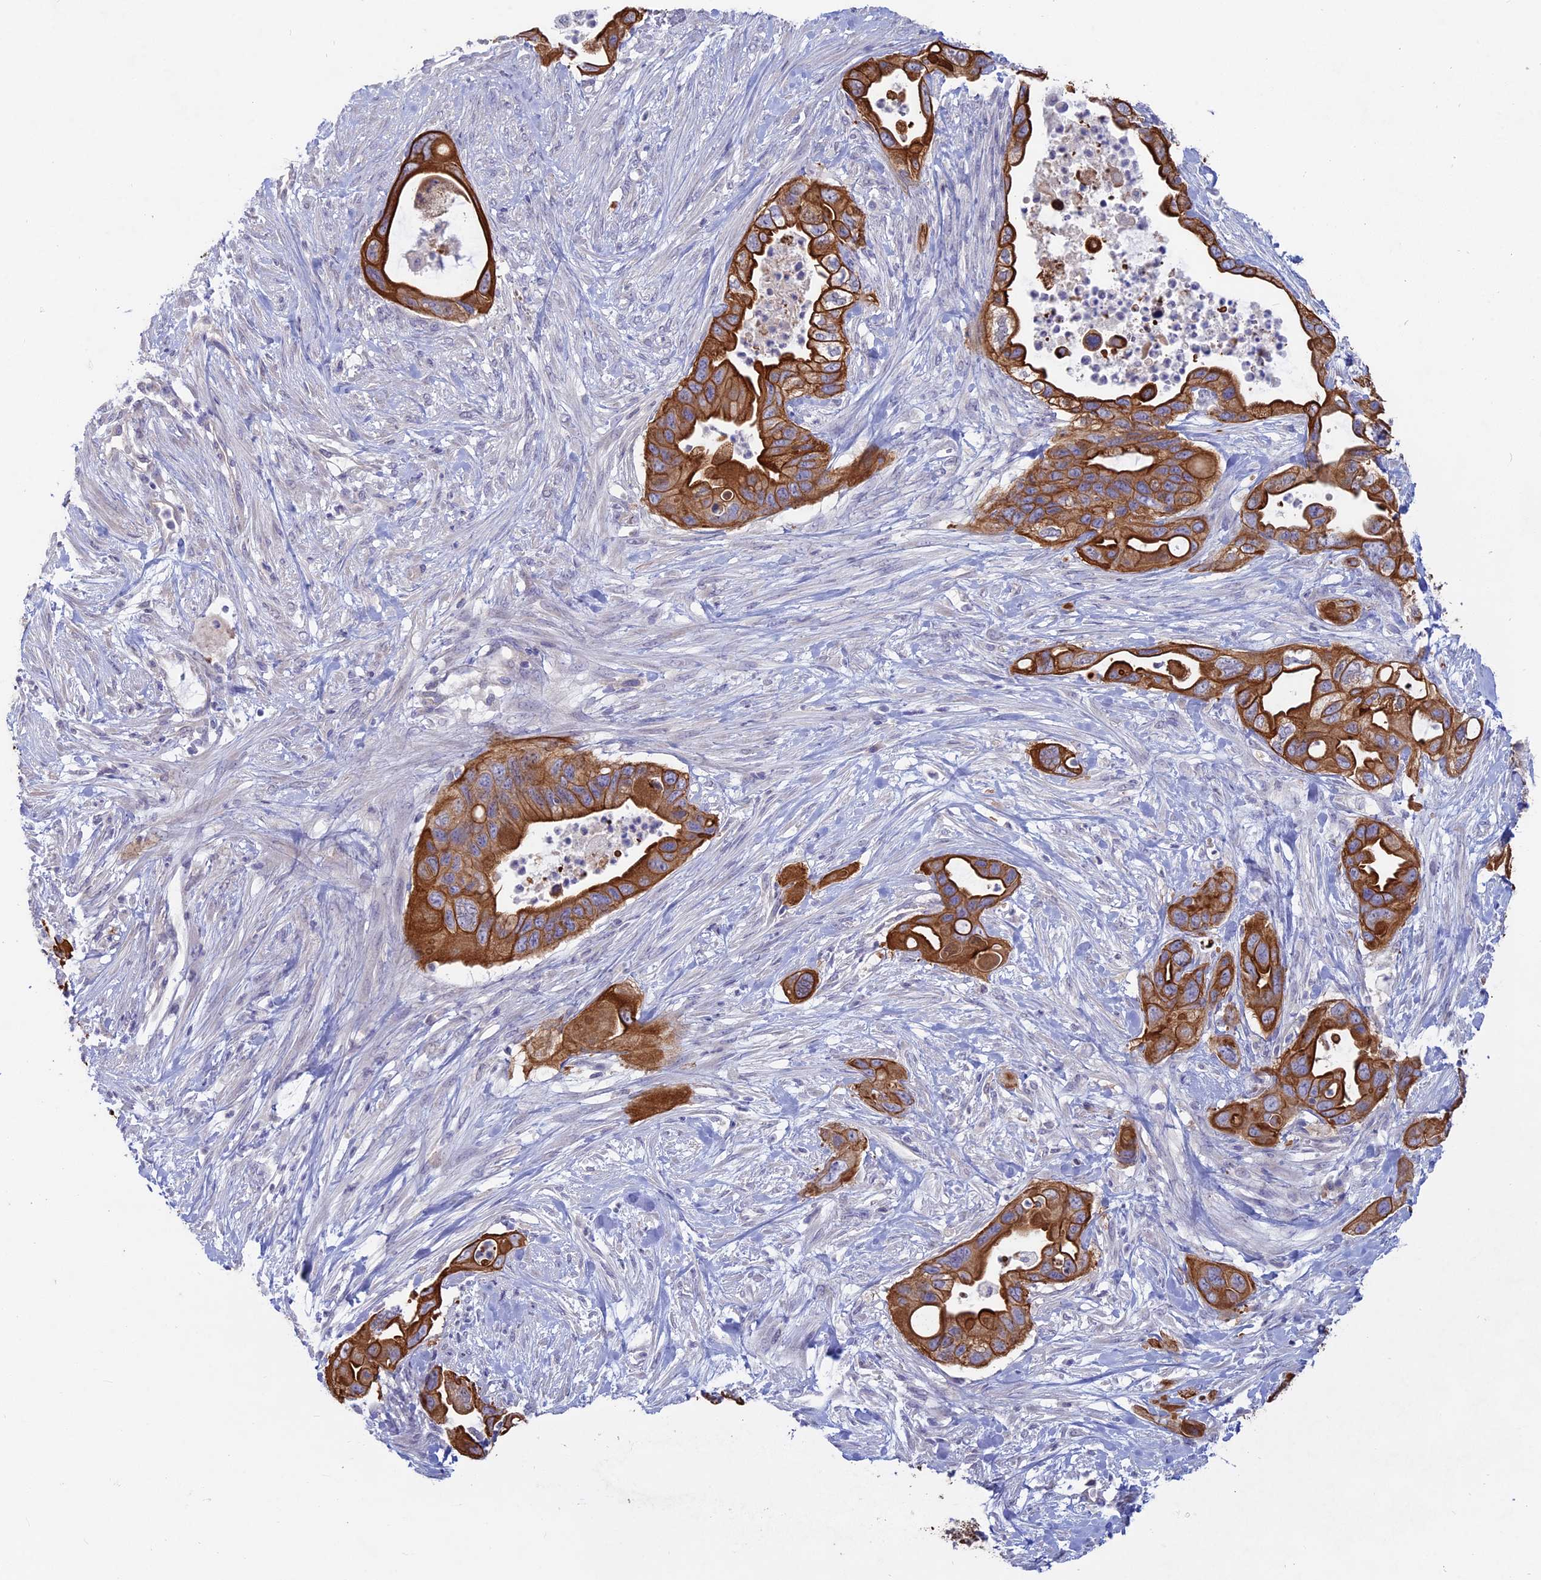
{"staining": {"intensity": "moderate", "quantity": ">75%", "location": "cytoplasmic/membranous"}, "tissue": "pancreatic cancer", "cell_type": "Tumor cells", "image_type": "cancer", "snomed": [{"axis": "morphology", "description": "Adenocarcinoma, NOS"}, {"axis": "topography", "description": "Pancreas"}], "caption": "Pancreatic cancer (adenocarcinoma) stained with a protein marker demonstrates moderate staining in tumor cells.", "gene": "MYO5B", "patient": {"sex": "female", "age": 71}}